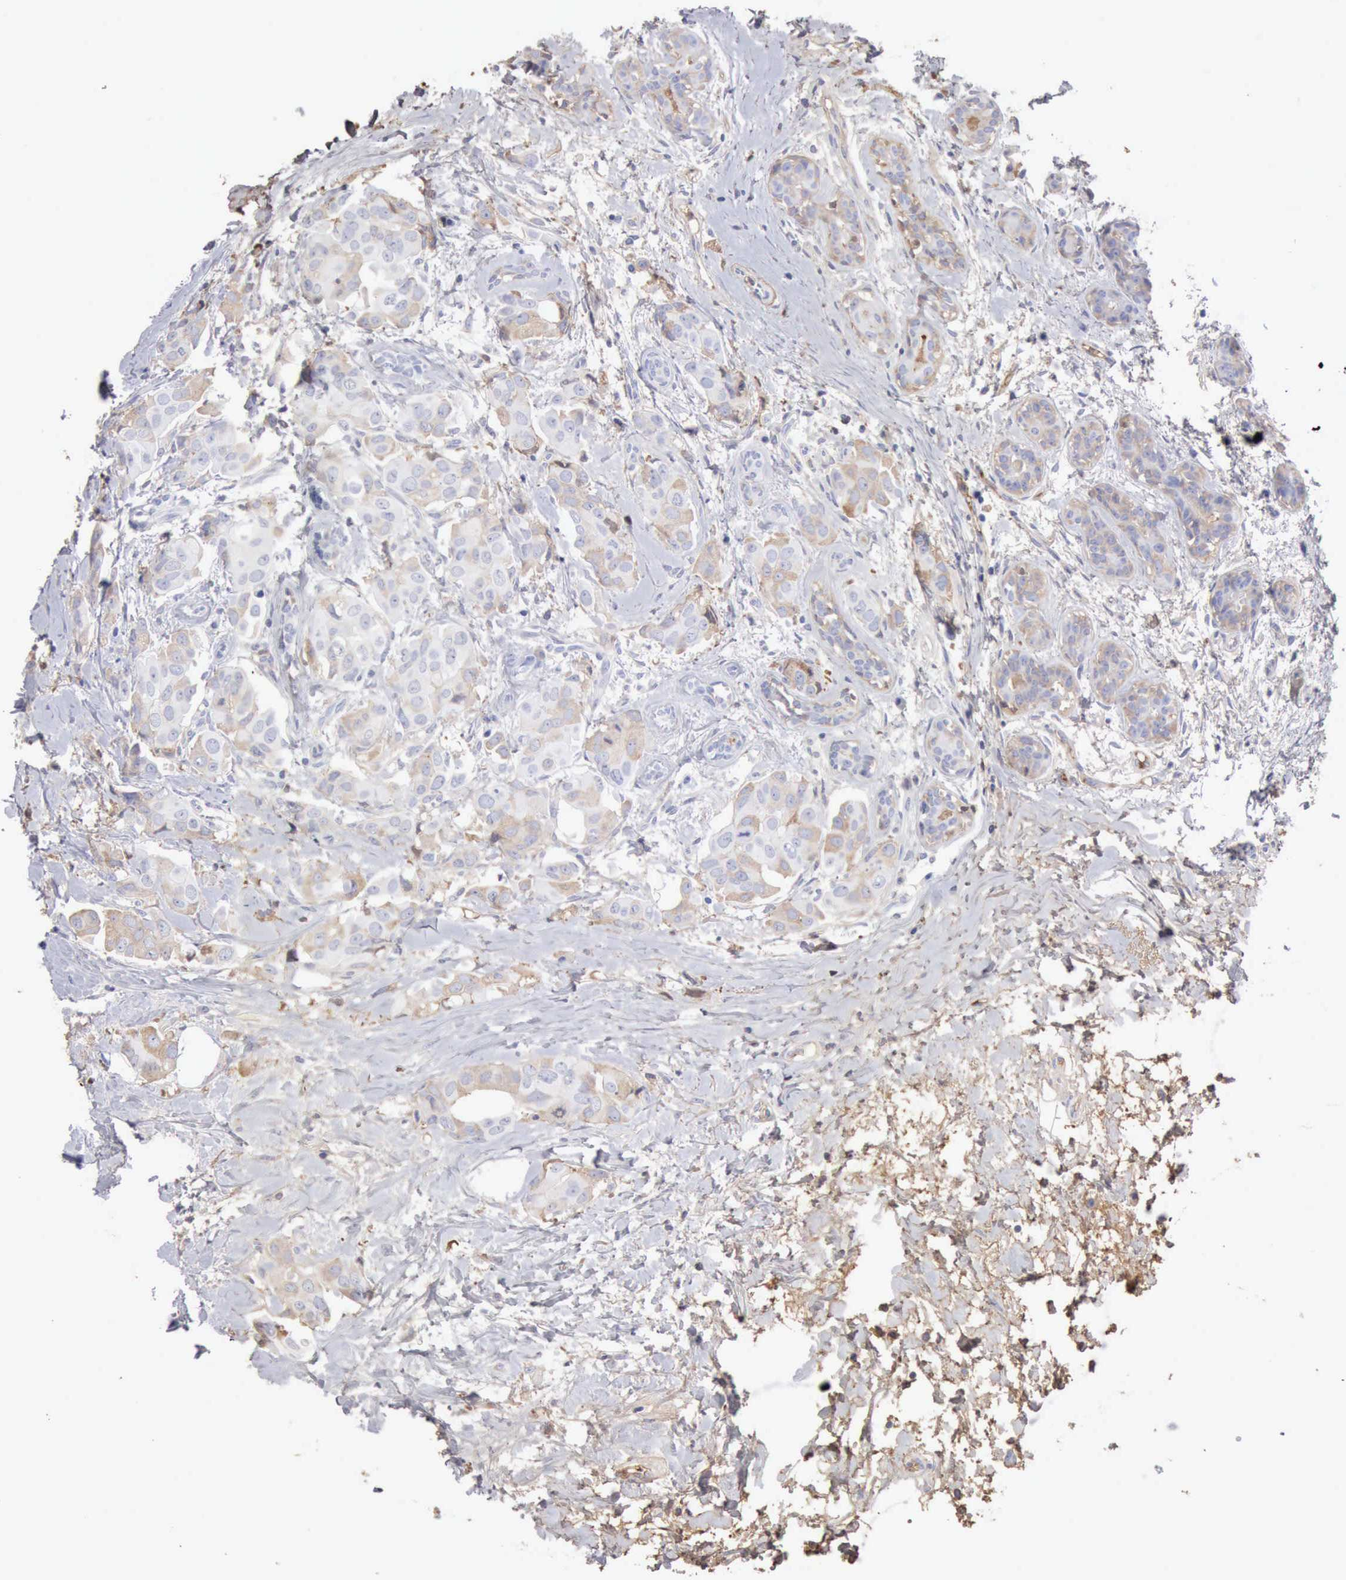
{"staining": {"intensity": "weak", "quantity": "<25%", "location": "cytoplasmic/membranous"}, "tissue": "breast cancer", "cell_type": "Tumor cells", "image_type": "cancer", "snomed": [{"axis": "morphology", "description": "Duct carcinoma"}, {"axis": "topography", "description": "Breast"}], "caption": "The IHC photomicrograph has no significant positivity in tumor cells of invasive ductal carcinoma (breast) tissue. The staining was performed using DAB (3,3'-diaminobenzidine) to visualize the protein expression in brown, while the nuclei were stained in blue with hematoxylin (Magnification: 20x).", "gene": "SERPINA1", "patient": {"sex": "female", "age": 40}}